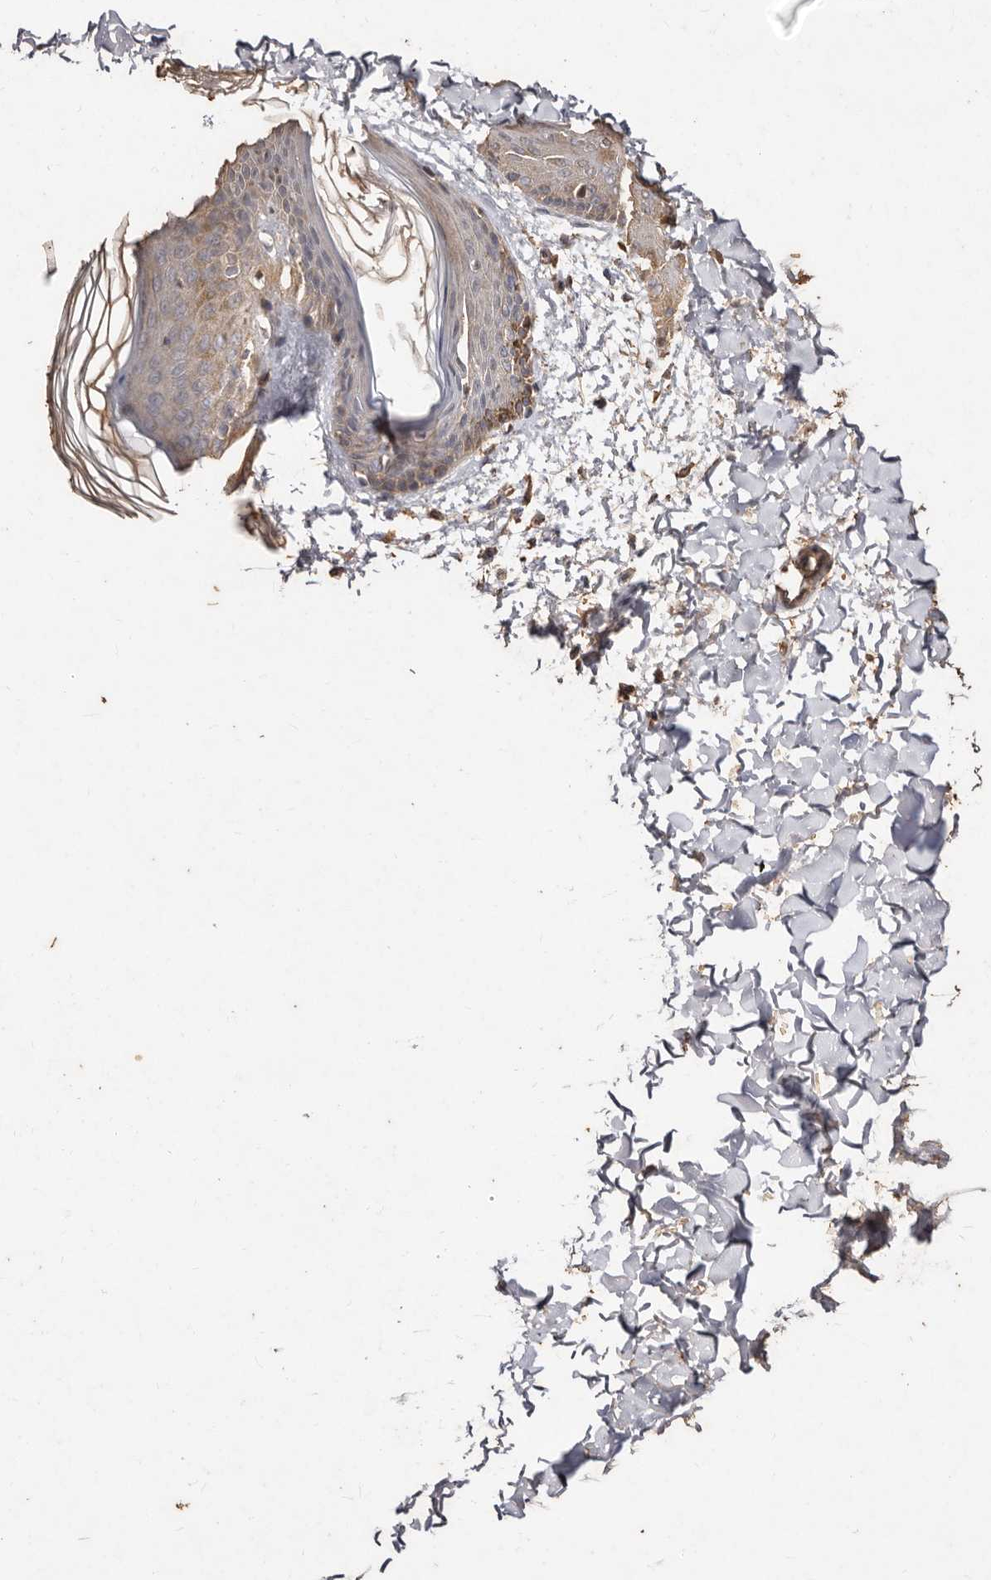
{"staining": {"intensity": "moderate", "quantity": ">75%", "location": "cytoplasmic/membranous"}, "tissue": "skin", "cell_type": "Fibroblasts", "image_type": "normal", "snomed": [{"axis": "morphology", "description": "Normal tissue, NOS"}, {"axis": "morphology", "description": "Neoplasm, benign, NOS"}, {"axis": "topography", "description": "Skin"}, {"axis": "topography", "description": "Soft tissue"}], "caption": "Immunohistochemistry (IHC) (DAB (3,3'-diaminobenzidine)) staining of normal skin shows moderate cytoplasmic/membranous protein expression in approximately >75% of fibroblasts.", "gene": "FARS2", "patient": {"sex": "male", "age": 26}}